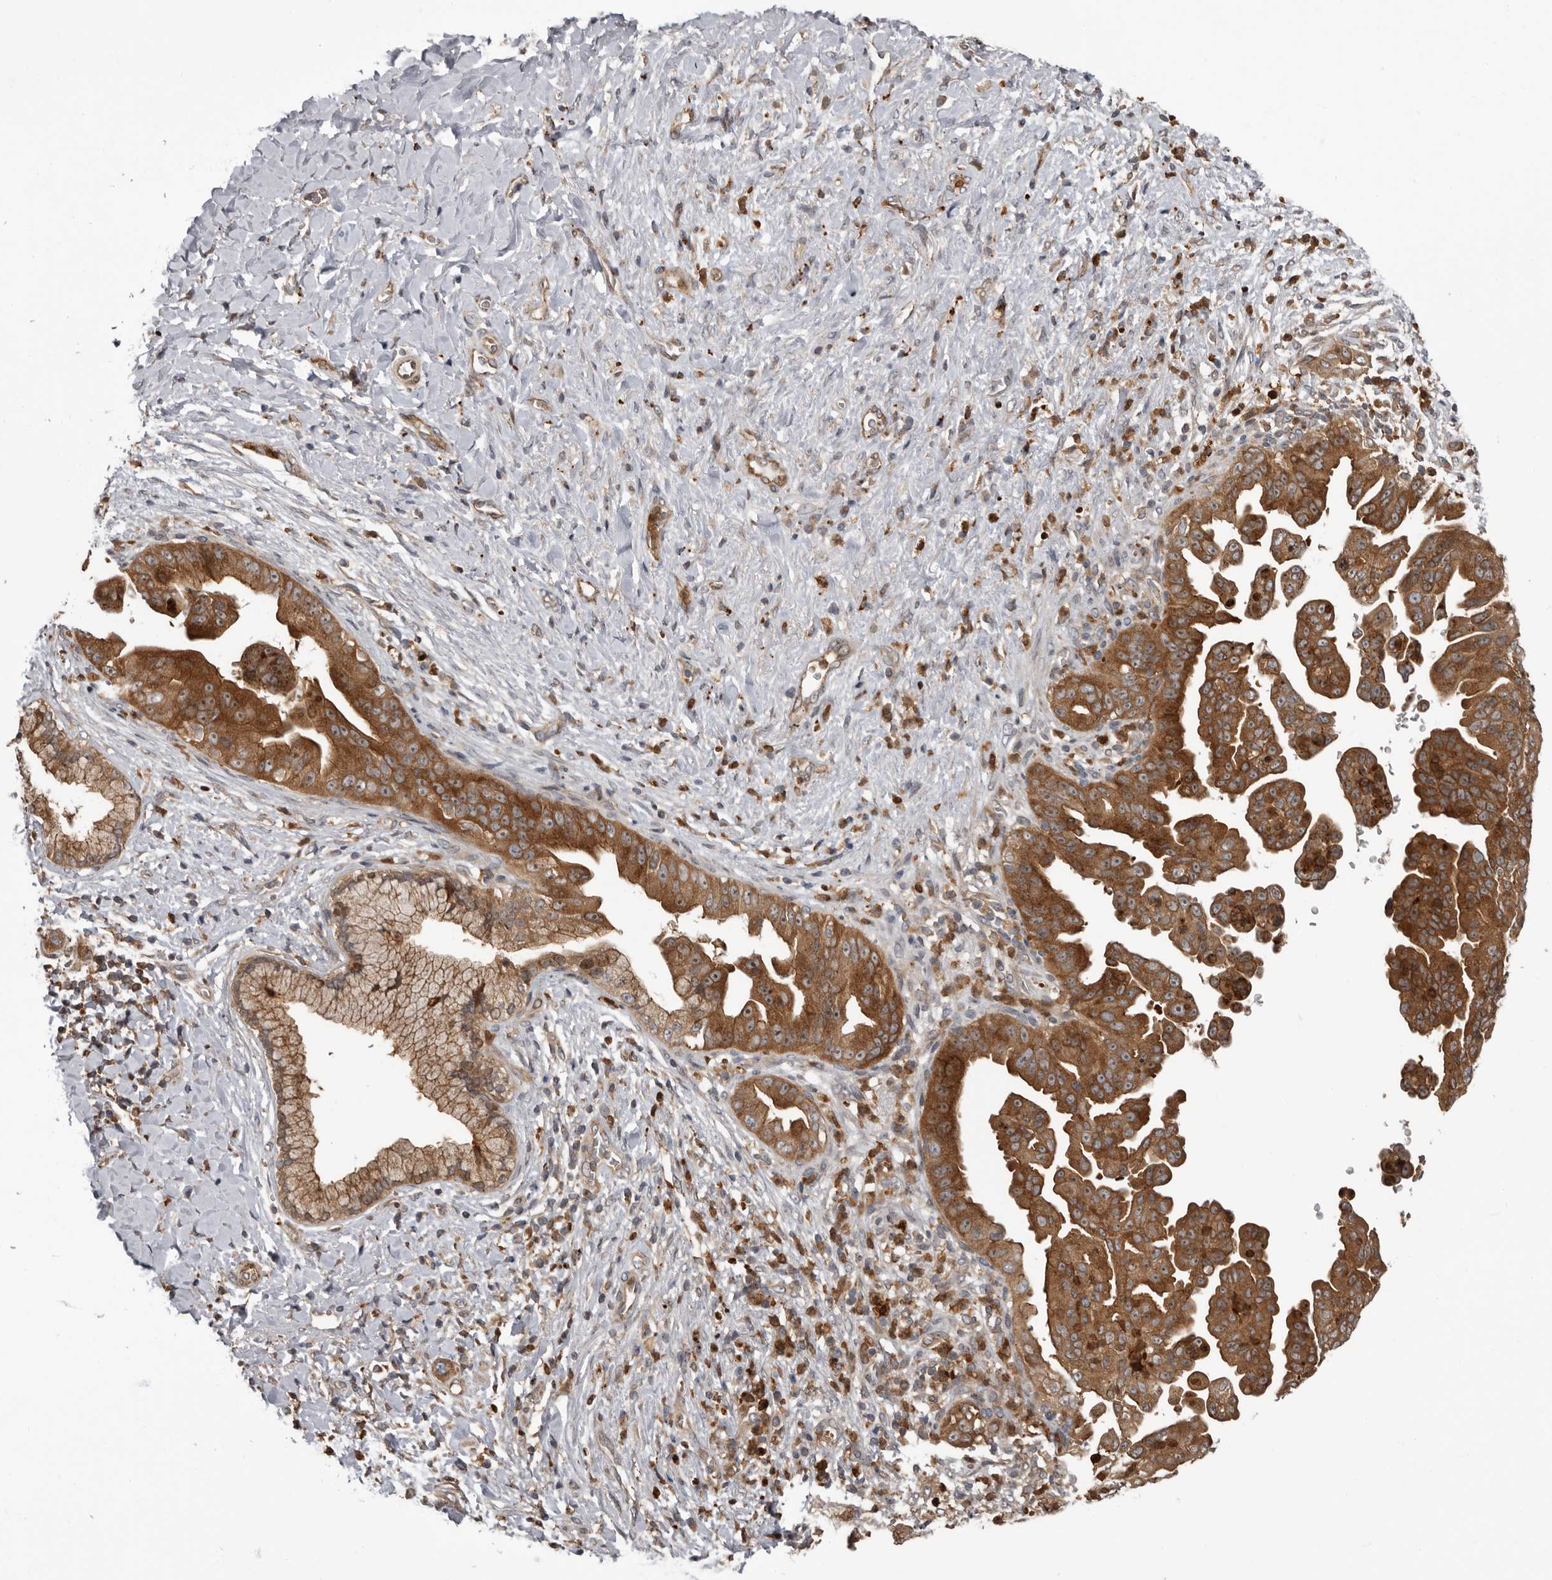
{"staining": {"intensity": "moderate", "quantity": ">75%", "location": "cytoplasmic/membranous"}, "tissue": "pancreatic cancer", "cell_type": "Tumor cells", "image_type": "cancer", "snomed": [{"axis": "morphology", "description": "Adenocarcinoma, NOS"}, {"axis": "topography", "description": "Pancreas"}], "caption": "This image displays IHC staining of human pancreatic adenocarcinoma, with medium moderate cytoplasmic/membranous positivity in about >75% of tumor cells.", "gene": "FGFR4", "patient": {"sex": "female", "age": 78}}